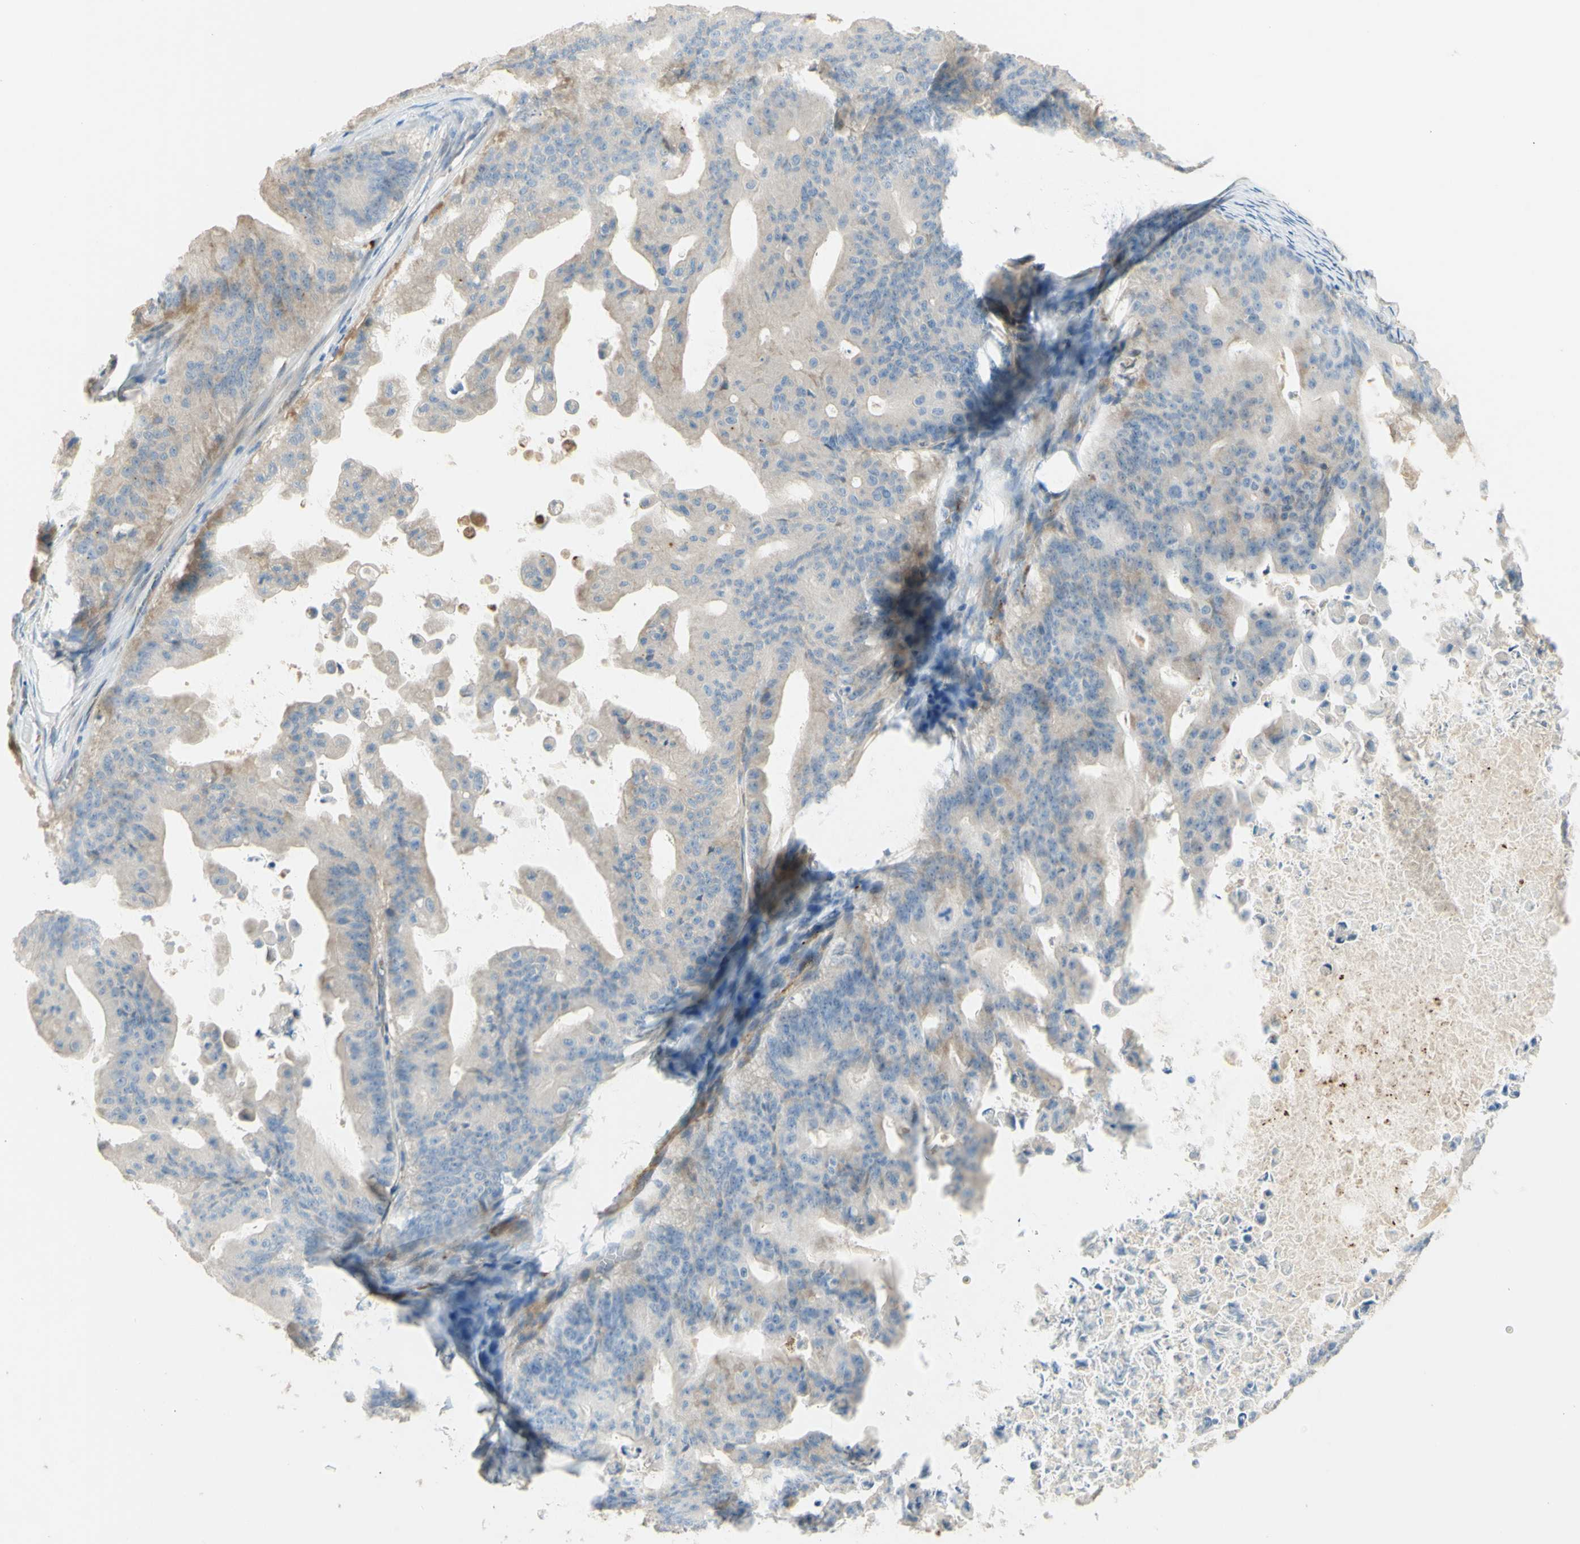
{"staining": {"intensity": "weak", "quantity": ">75%", "location": "cytoplasmic/membranous"}, "tissue": "ovarian cancer", "cell_type": "Tumor cells", "image_type": "cancer", "snomed": [{"axis": "morphology", "description": "Cystadenocarcinoma, mucinous, NOS"}, {"axis": "topography", "description": "Ovary"}], "caption": "Protein expression analysis of ovarian mucinous cystadenocarcinoma reveals weak cytoplasmic/membranous staining in about >75% of tumor cells. (Brightfield microscopy of DAB IHC at high magnification).", "gene": "GAN", "patient": {"sex": "female", "age": 37}}